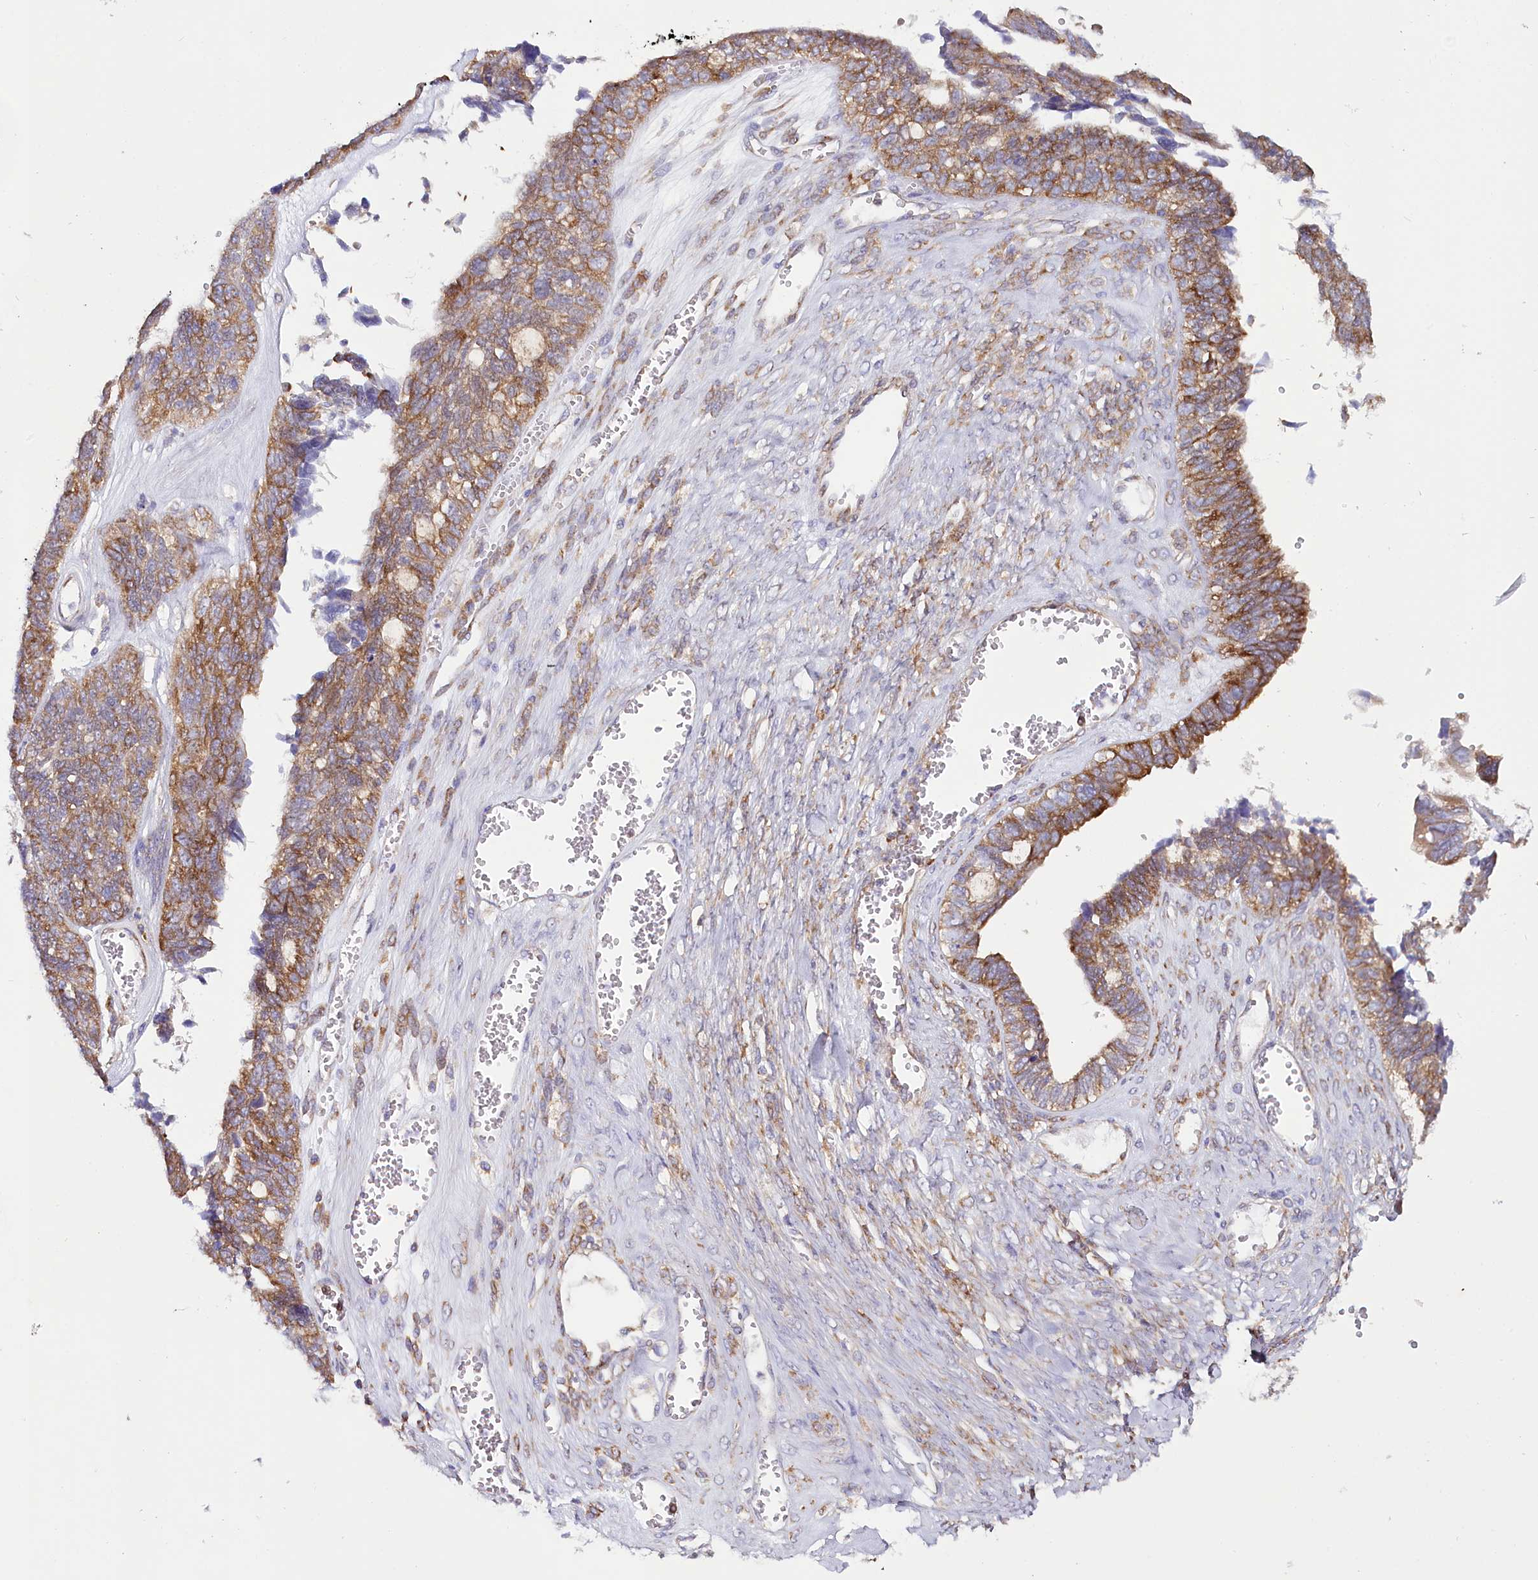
{"staining": {"intensity": "moderate", "quantity": ">75%", "location": "cytoplasmic/membranous"}, "tissue": "ovarian cancer", "cell_type": "Tumor cells", "image_type": "cancer", "snomed": [{"axis": "morphology", "description": "Cystadenocarcinoma, serous, NOS"}, {"axis": "topography", "description": "Ovary"}], "caption": "High-power microscopy captured an IHC histopathology image of ovarian cancer (serous cystadenocarcinoma), revealing moderate cytoplasmic/membranous positivity in approximately >75% of tumor cells.", "gene": "THUMPD3", "patient": {"sex": "female", "age": 79}}